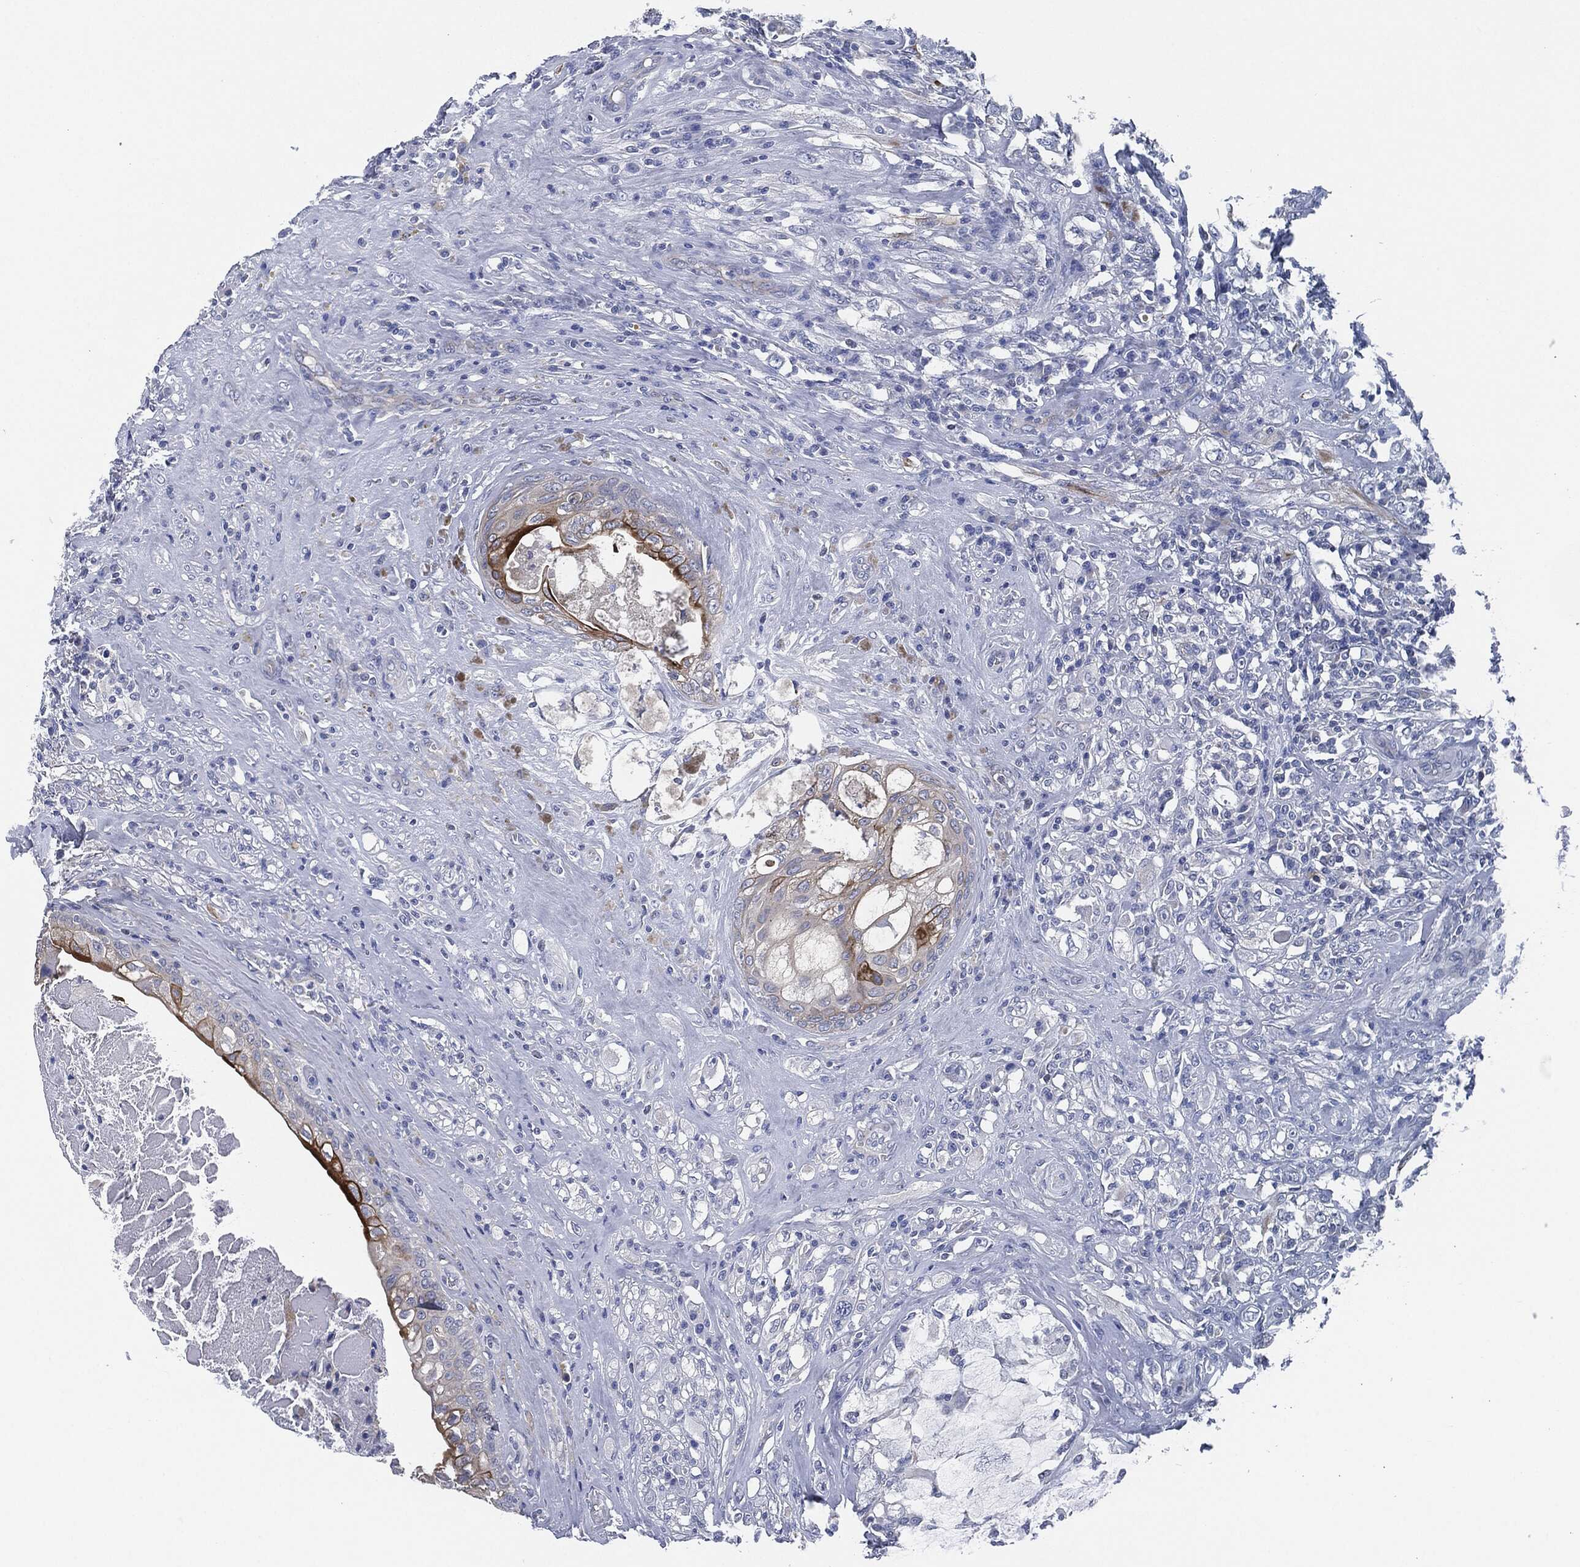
{"staining": {"intensity": "strong", "quantity": "<25%", "location": "cytoplasmic/membranous"}, "tissue": "testis cancer", "cell_type": "Tumor cells", "image_type": "cancer", "snomed": [{"axis": "morphology", "description": "Necrosis, NOS"}, {"axis": "morphology", "description": "Carcinoma, Embryonal, NOS"}, {"axis": "topography", "description": "Testis"}], "caption": "Embryonal carcinoma (testis) stained with DAB immunohistochemistry (IHC) reveals medium levels of strong cytoplasmic/membranous expression in about <25% of tumor cells.", "gene": "SHROOM2", "patient": {"sex": "male", "age": 19}}